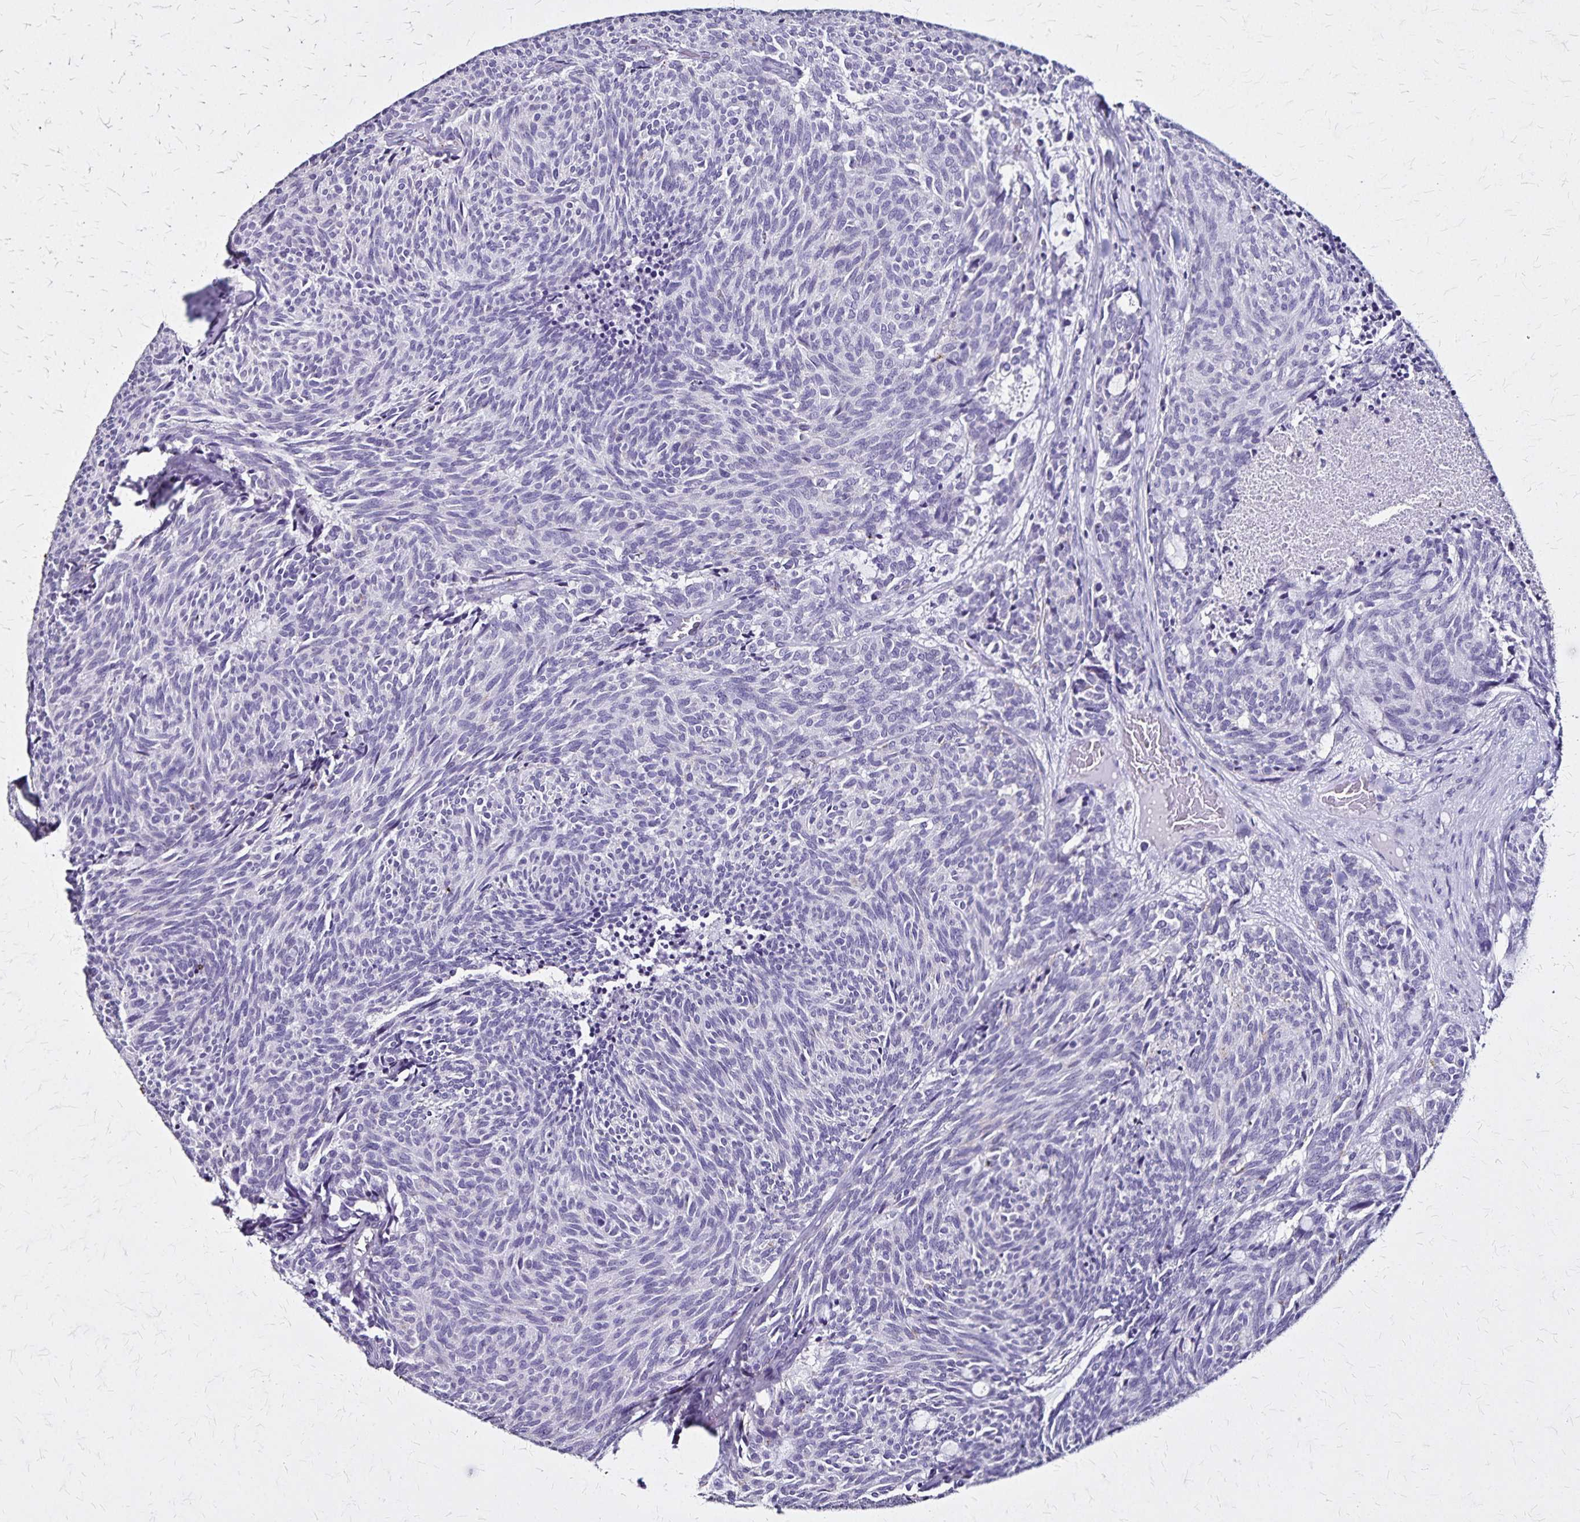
{"staining": {"intensity": "negative", "quantity": "none", "location": "none"}, "tissue": "carcinoid", "cell_type": "Tumor cells", "image_type": "cancer", "snomed": [{"axis": "morphology", "description": "Carcinoid, malignant, NOS"}, {"axis": "topography", "description": "Pancreas"}], "caption": "This is a photomicrograph of IHC staining of carcinoid (malignant), which shows no positivity in tumor cells.", "gene": "KRT2", "patient": {"sex": "female", "age": 54}}